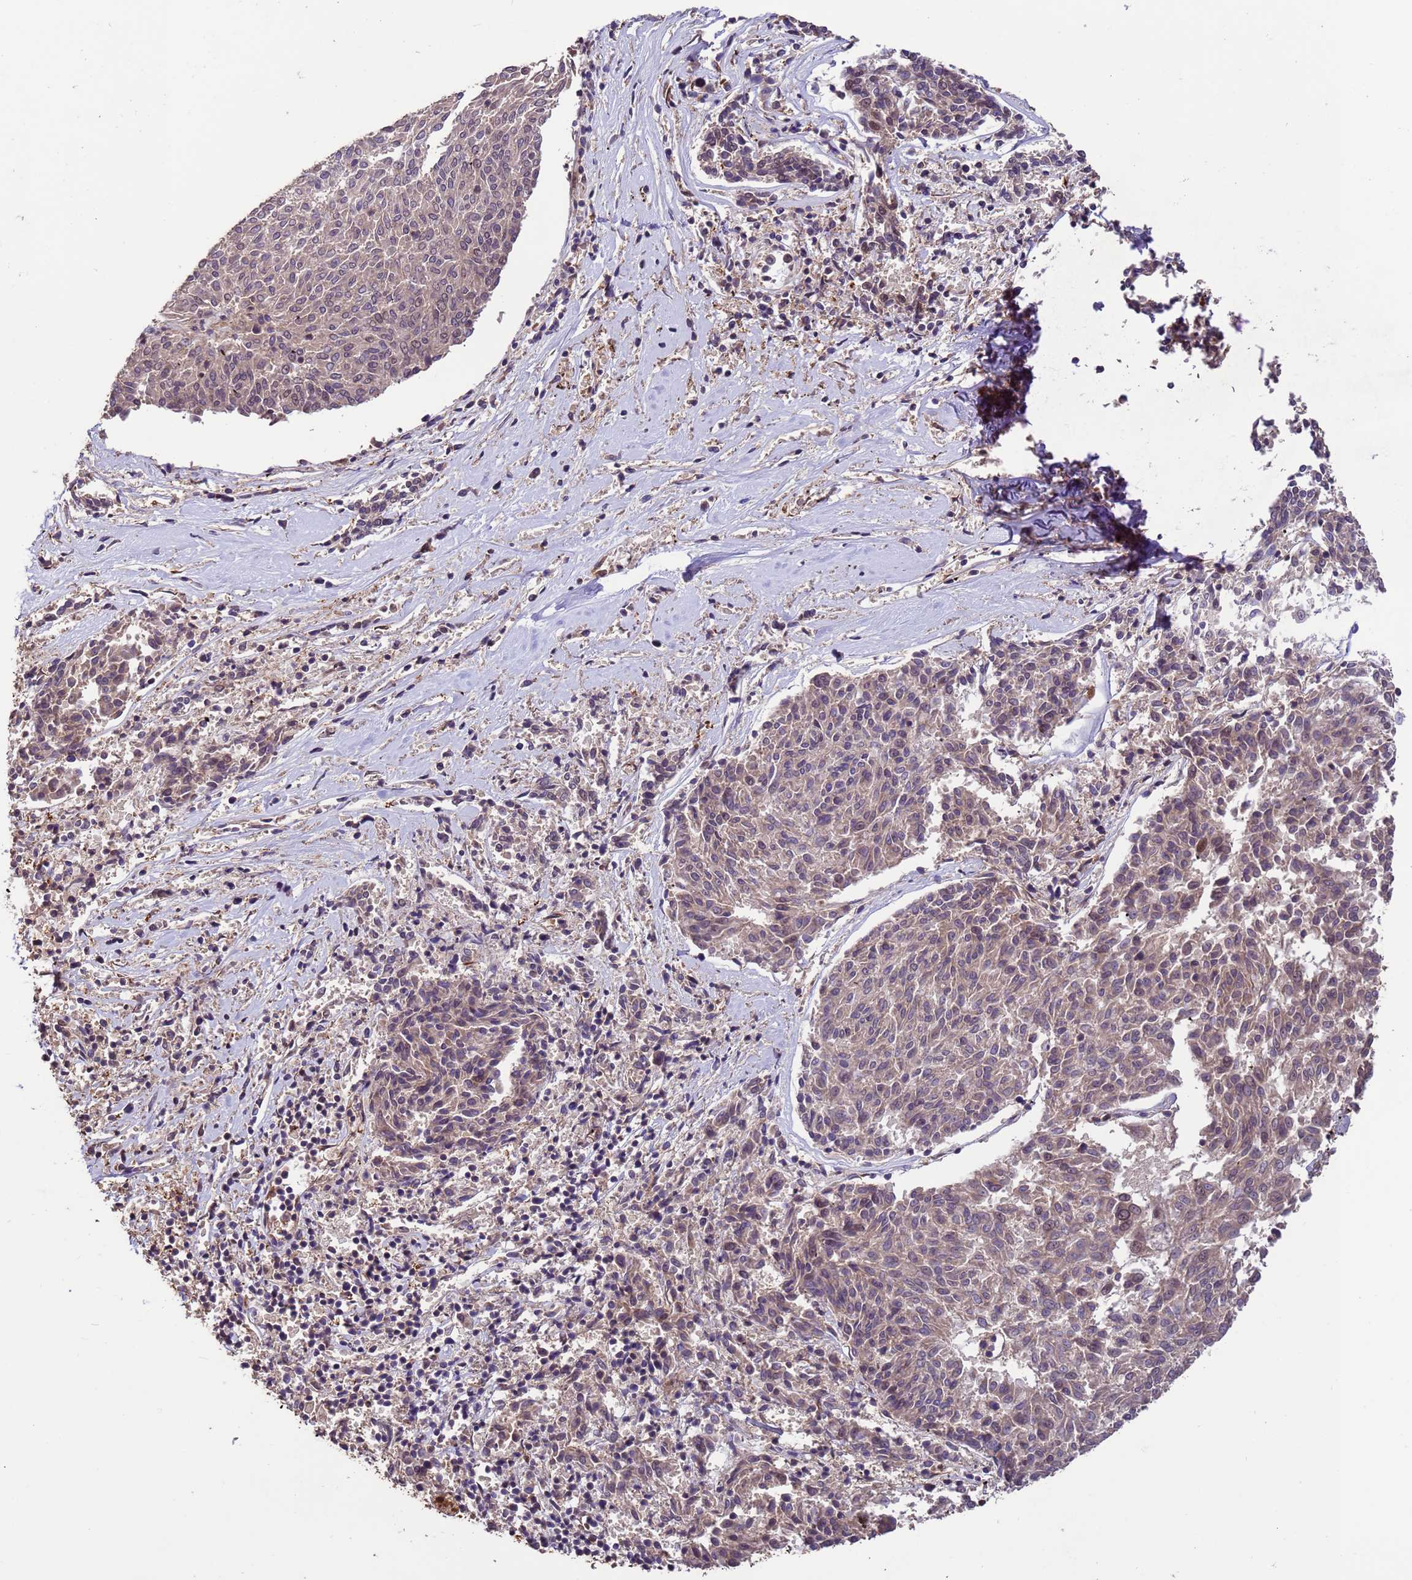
{"staining": {"intensity": "moderate", "quantity": ">75%", "location": "nuclear"}, "tissue": "melanoma", "cell_type": "Tumor cells", "image_type": "cancer", "snomed": [{"axis": "morphology", "description": "Malignant melanoma, NOS"}, {"axis": "topography", "description": "Skin"}], "caption": "The photomicrograph shows staining of melanoma, revealing moderate nuclear protein expression (brown color) within tumor cells.", "gene": "VSTM4", "patient": {"sex": "female", "age": 72}}